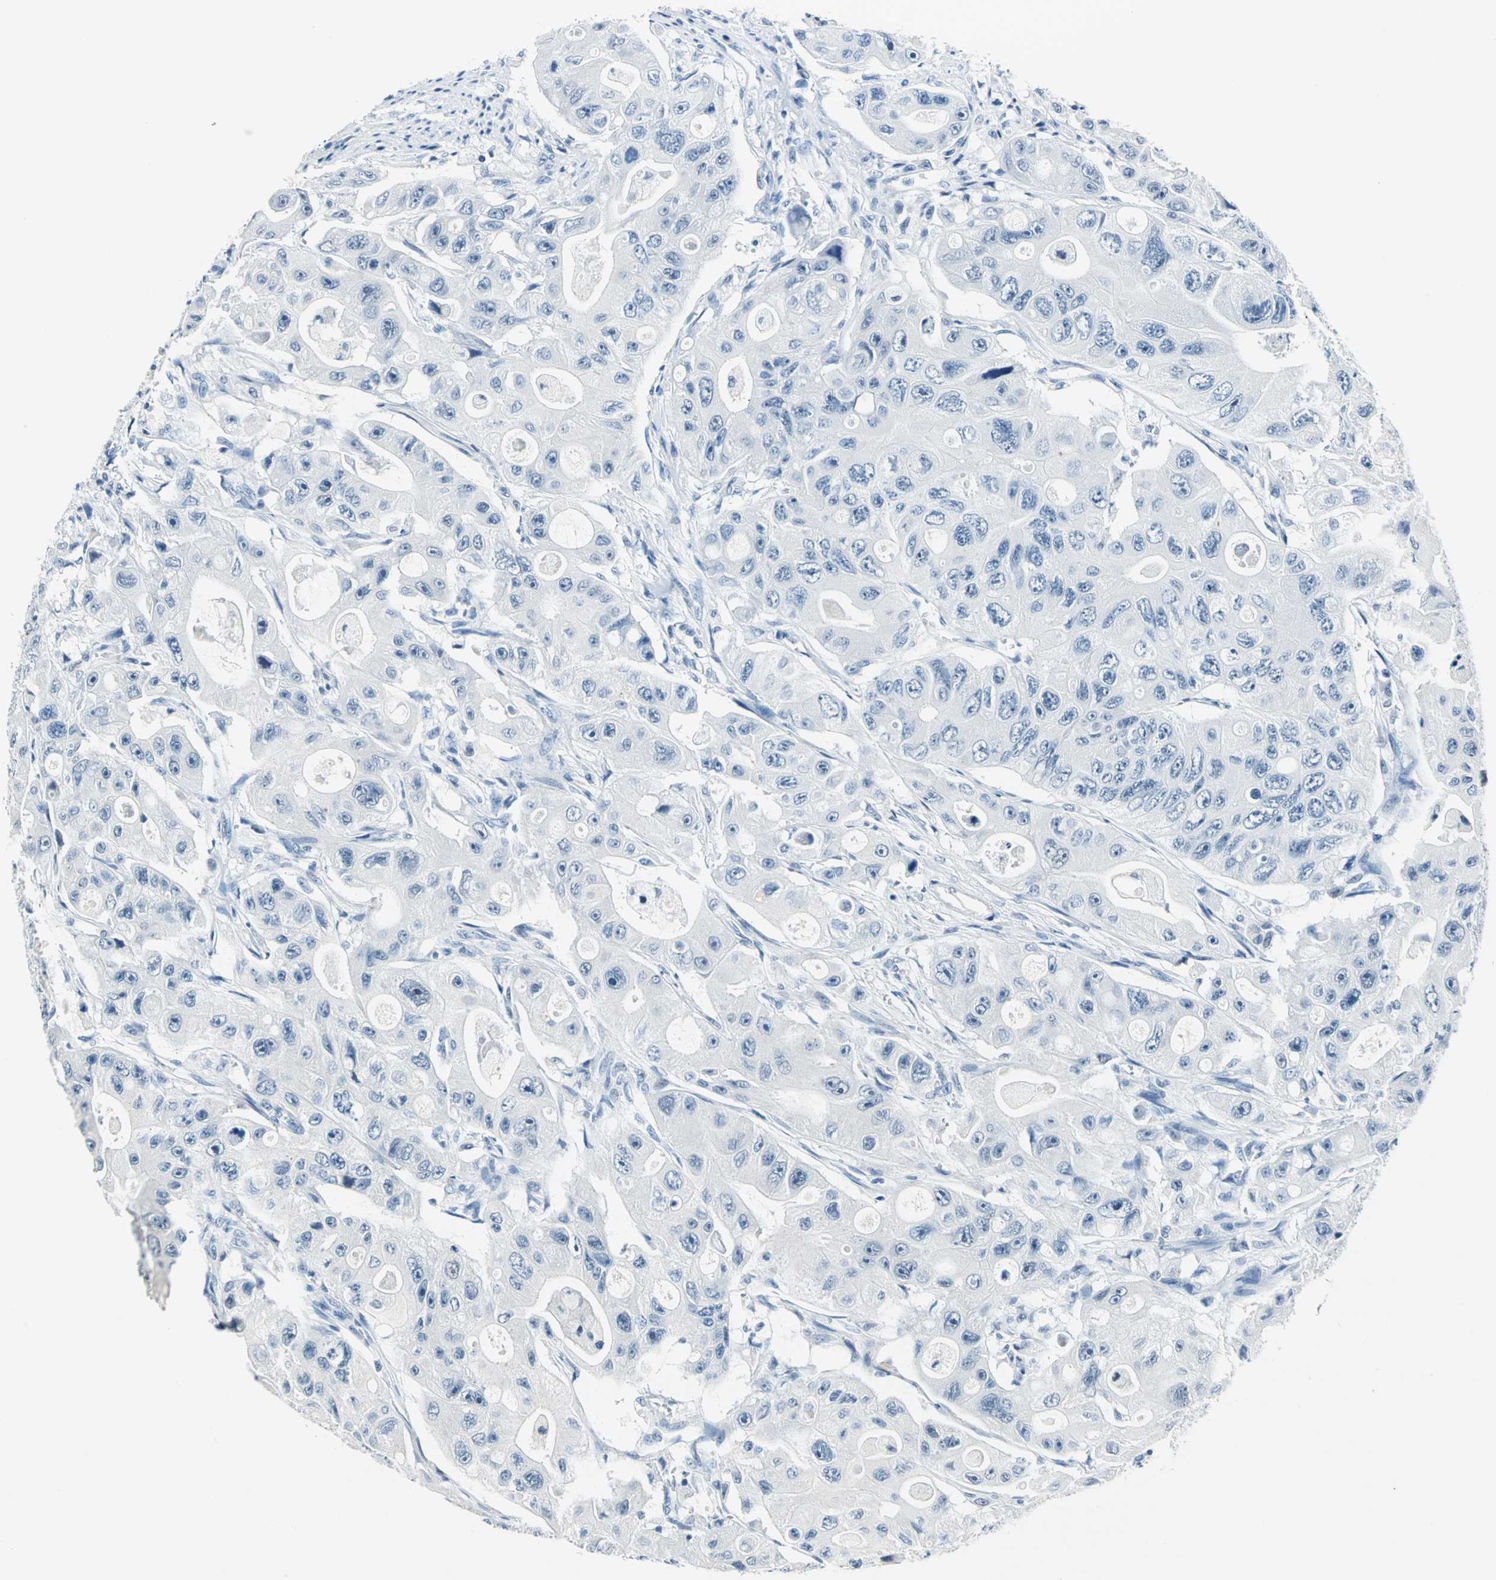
{"staining": {"intensity": "negative", "quantity": "none", "location": "none"}, "tissue": "colorectal cancer", "cell_type": "Tumor cells", "image_type": "cancer", "snomed": [{"axis": "morphology", "description": "Adenocarcinoma, NOS"}, {"axis": "topography", "description": "Colon"}], "caption": "Immunohistochemistry (IHC) micrograph of human colorectal cancer stained for a protein (brown), which reveals no positivity in tumor cells.", "gene": "RAD17", "patient": {"sex": "female", "age": 46}}